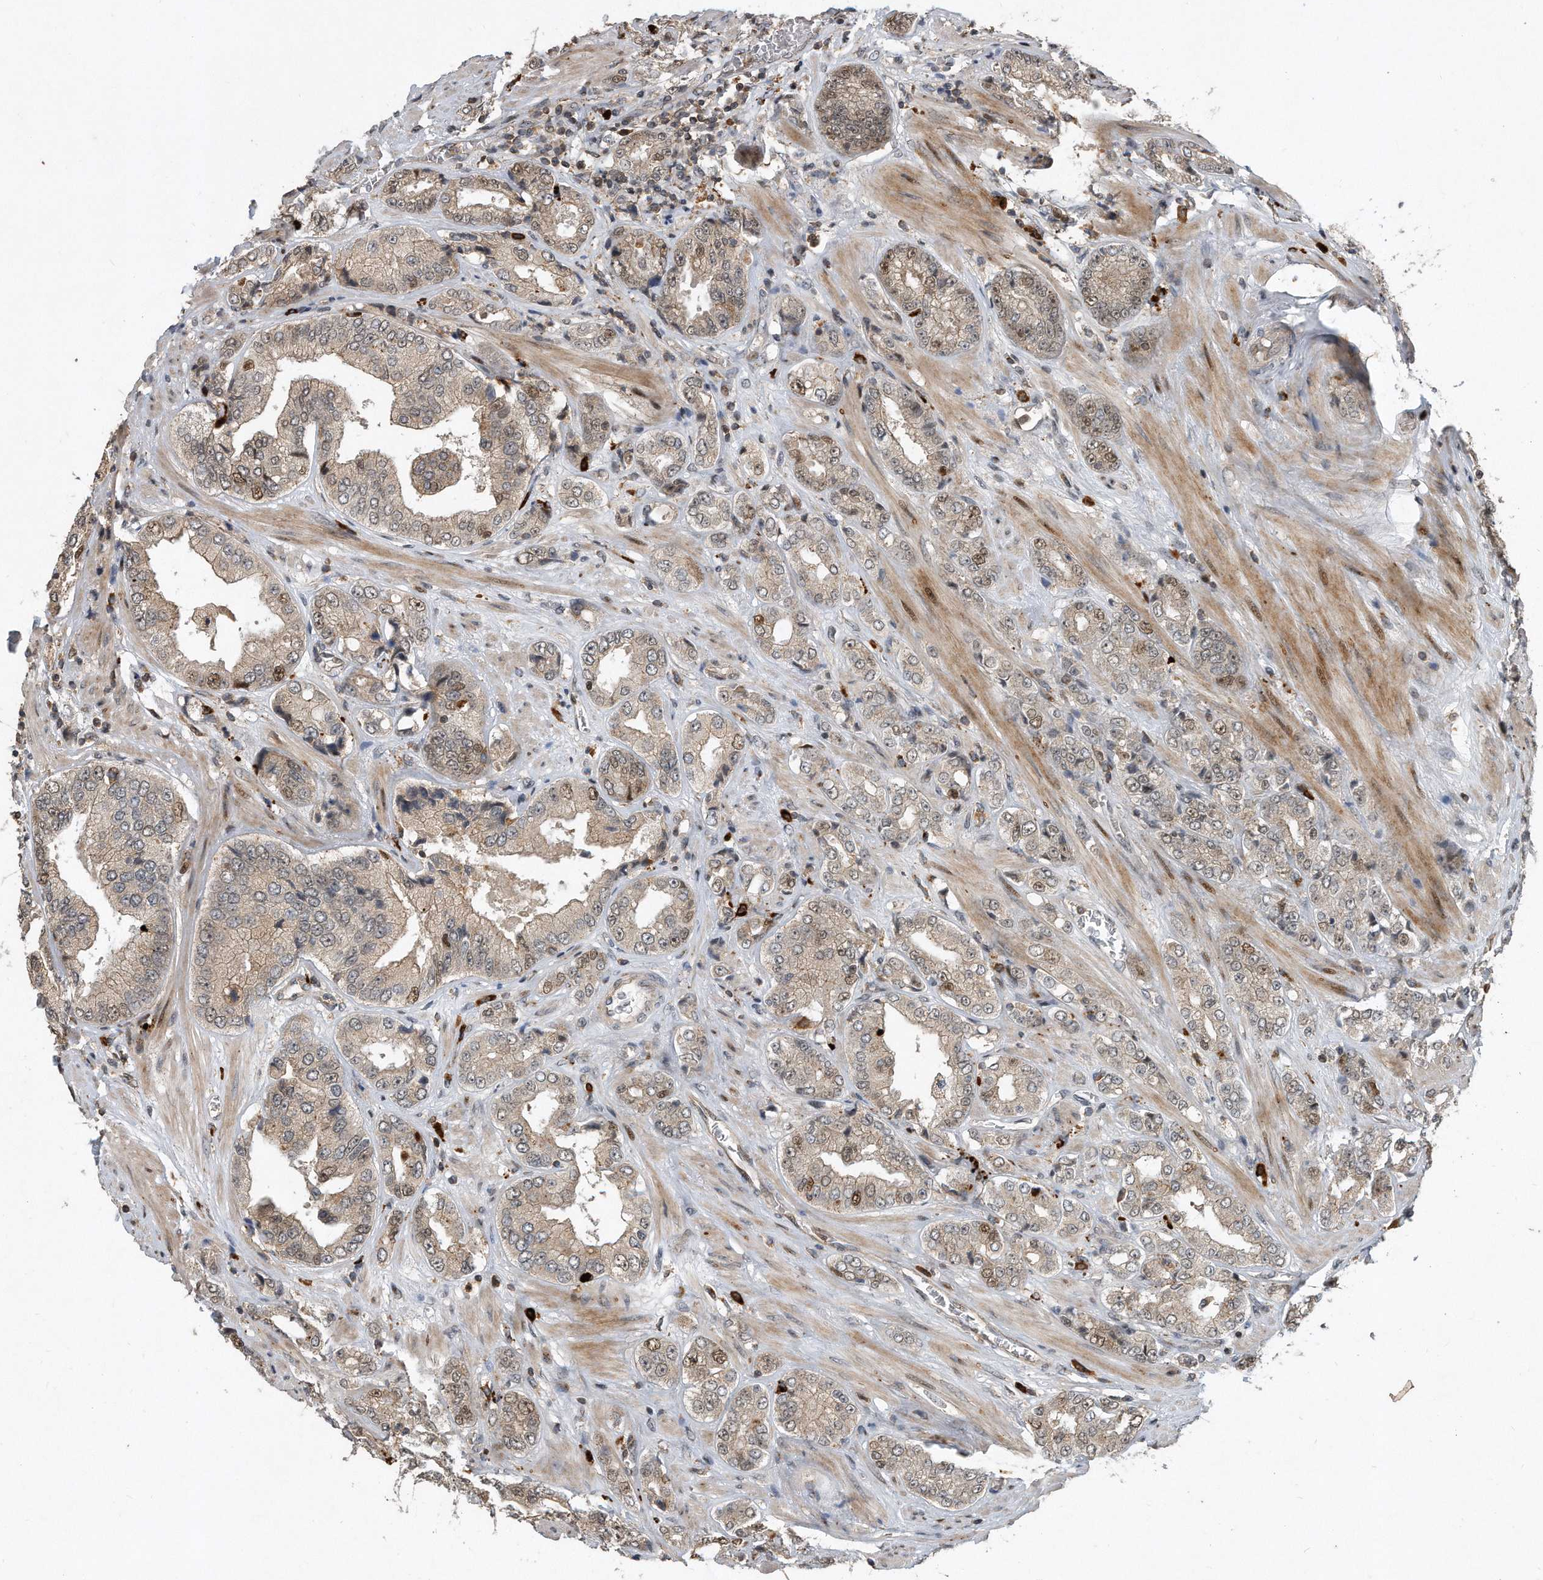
{"staining": {"intensity": "weak", "quantity": "<25%", "location": "cytoplasmic/membranous,nuclear"}, "tissue": "prostate cancer", "cell_type": "Tumor cells", "image_type": "cancer", "snomed": [{"axis": "morphology", "description": "Adenocarcinoma, High grade"}, {"axis": "topography", "description": "Prostate"}], "caption": "A histopathology image of human high-grade adenocarcinoma (prostate) is negative for staining in tumor cells.", "gene": "PGBD2", "patient": {"sex": "male", "age": 61}}